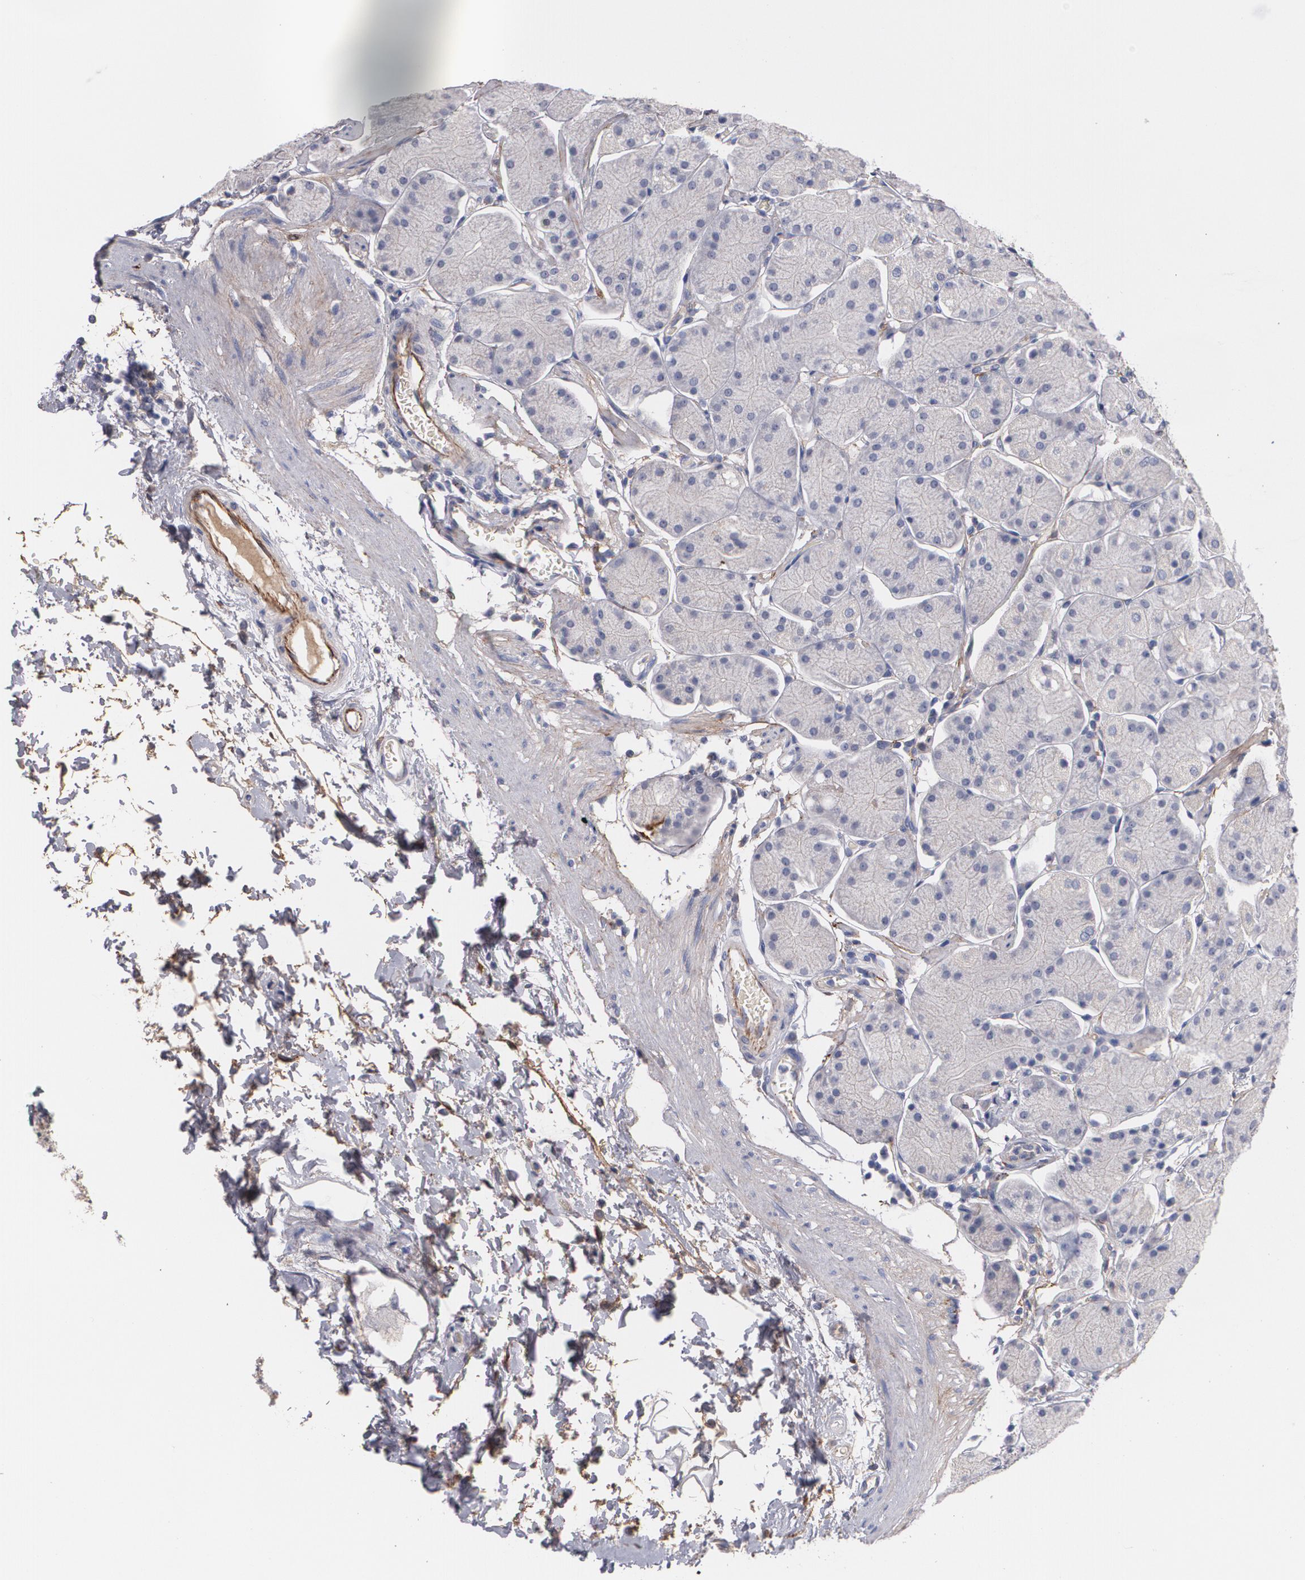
{"staining": {"intensity": "weak", "quantity": "<25%", "location": "cytoplasmic/membranous"}, "tissue": "stomach", "cell_type": "Glandular cells", "image_type": "normal", "snomed": [{"axis": "morphology", "description": "Normal tissue, NOS"}, {"axis": "topography", "description": "Stomach, upper"}, {"axis": "topography", "description": "Stomach"}], "caption": "IHC image of benign stomach: human stomach stained with DAB exhibits no significant protein positivity in glandular cells. Nuclei are stained in blue.", "gene": "FBLN1", "patient": {"sex": "male", "age": 76}}